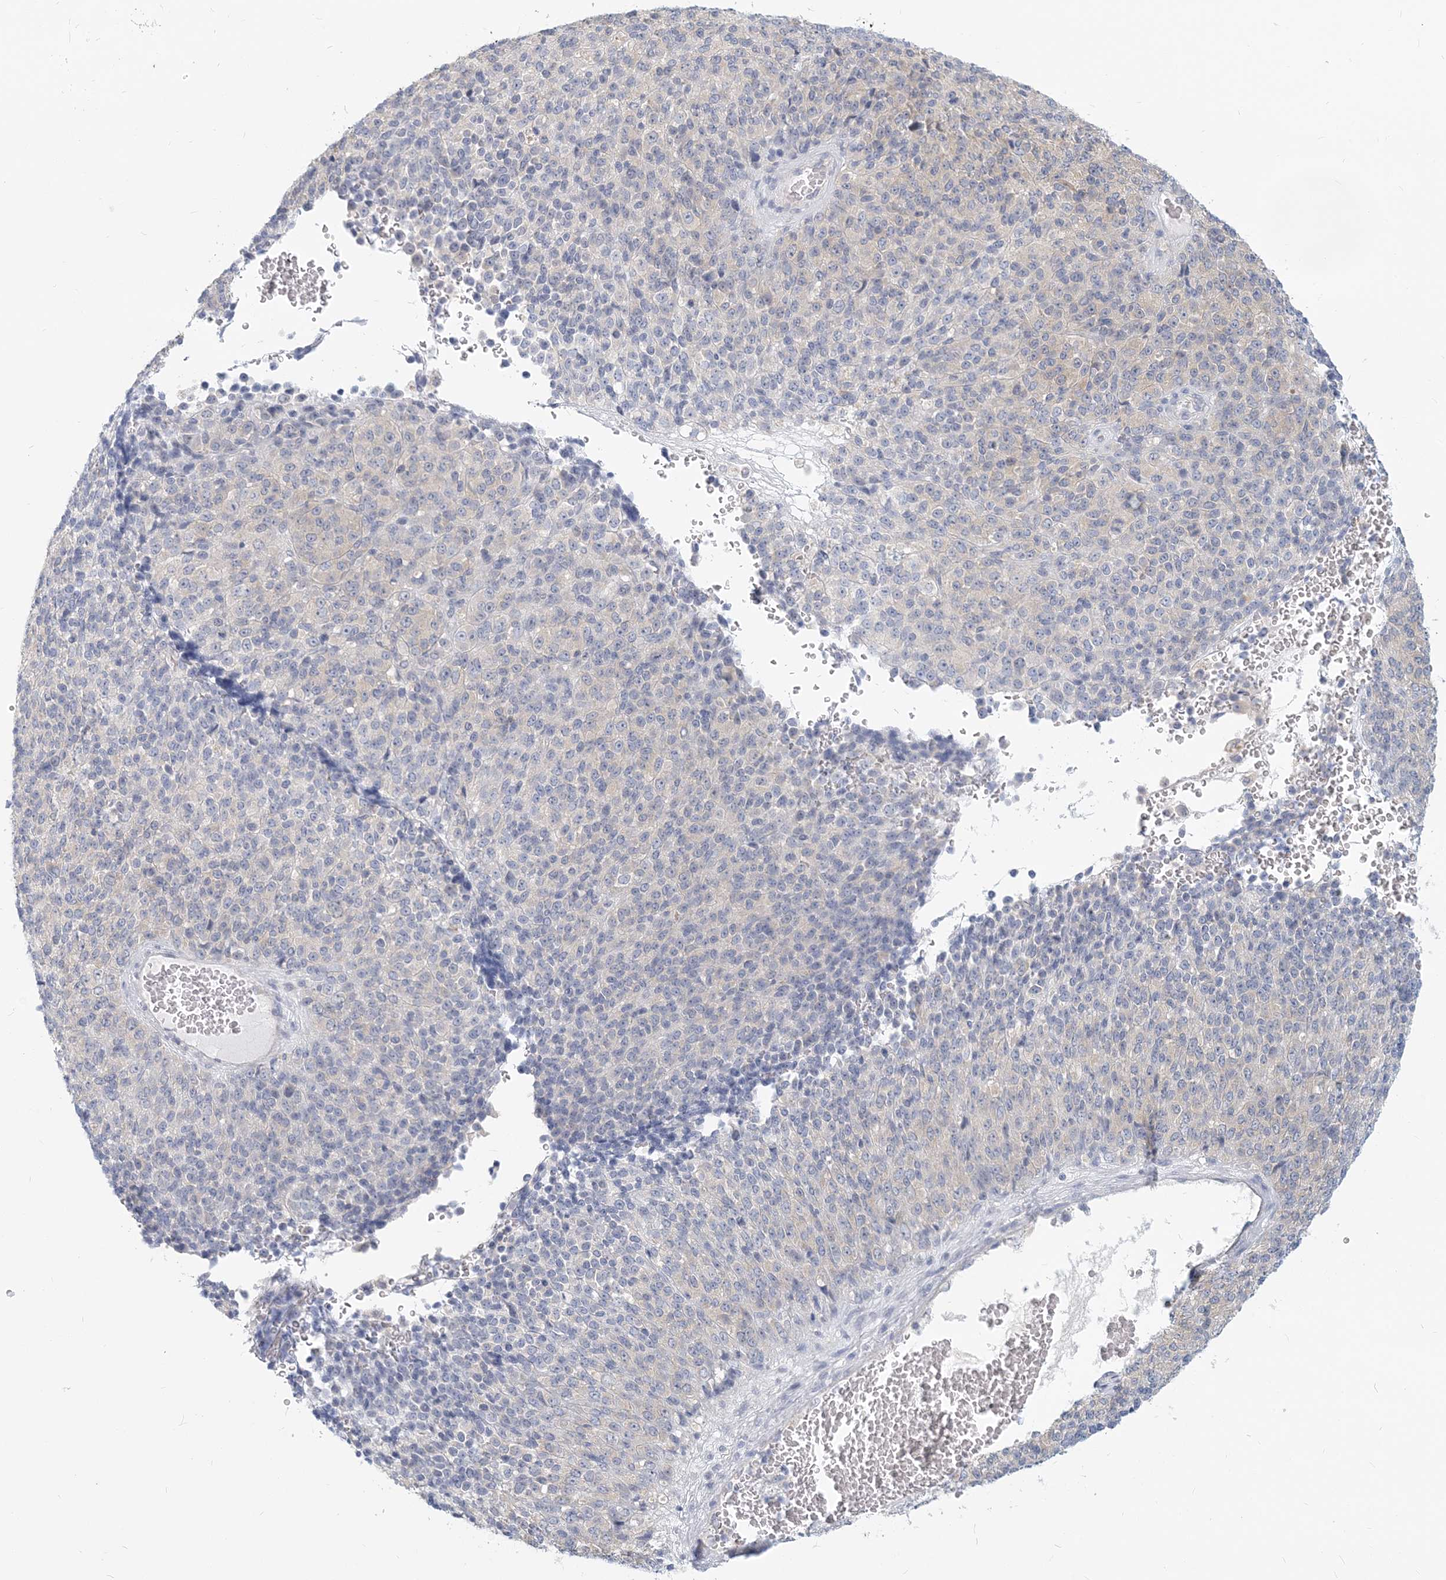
{"staining": {"intensity": "negative", "quantity": "none", "location": "none"}, "tissue": "melanoma", "cell_type": "Tumor cells", "image_type": "cancer", "snomed": [{"axis": "morphology", "description": "Malignant melanoma, Metastatic site"}, {"axis": "topography", "description": "Brain"}], "caption": "An IHC histopathology image of melanoma is shown. There is no staining in tumor cells of melanoma.", "gene": "GMPPA", "patient": {"sex": "female", "age": 56}}